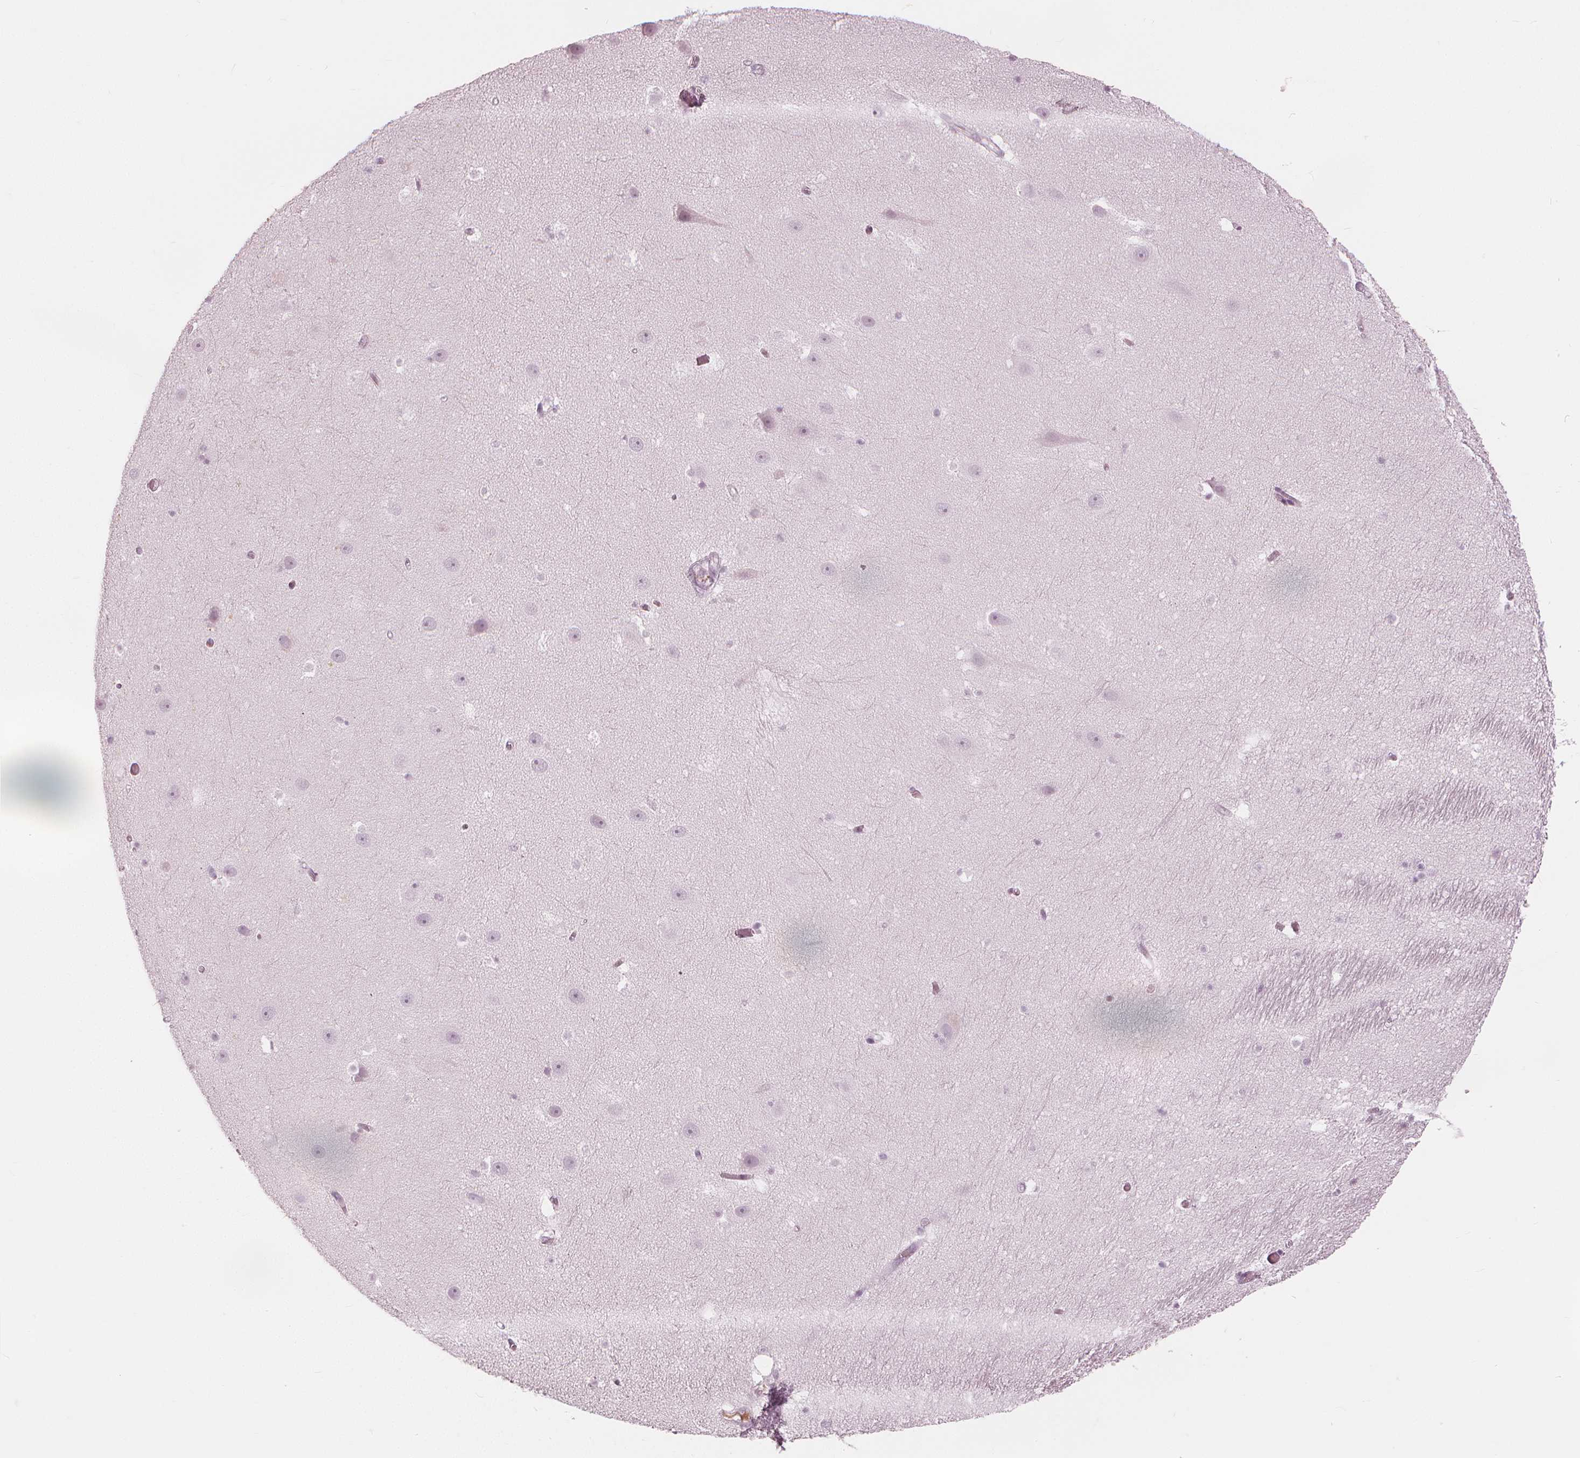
{"staining": {"intensity": "negative", "quantity": "none", "location": "none"}, "tissue": "hippocampus", "cell_type": "Glial cells", "image_type": "normal", "snomed": [{"axis": "morphology", "description": "Normal tissue, NOS"}, {"axis": "topography", "description": "Hippocampus"}], "caption": "A high-resolution histopathology image shows immunohistochemistry staining of benign hippocampus, which demonstrates no significant expression in glial cells.", "gene": "PAEP", "patient": {"sex": "male", "age": 26}}